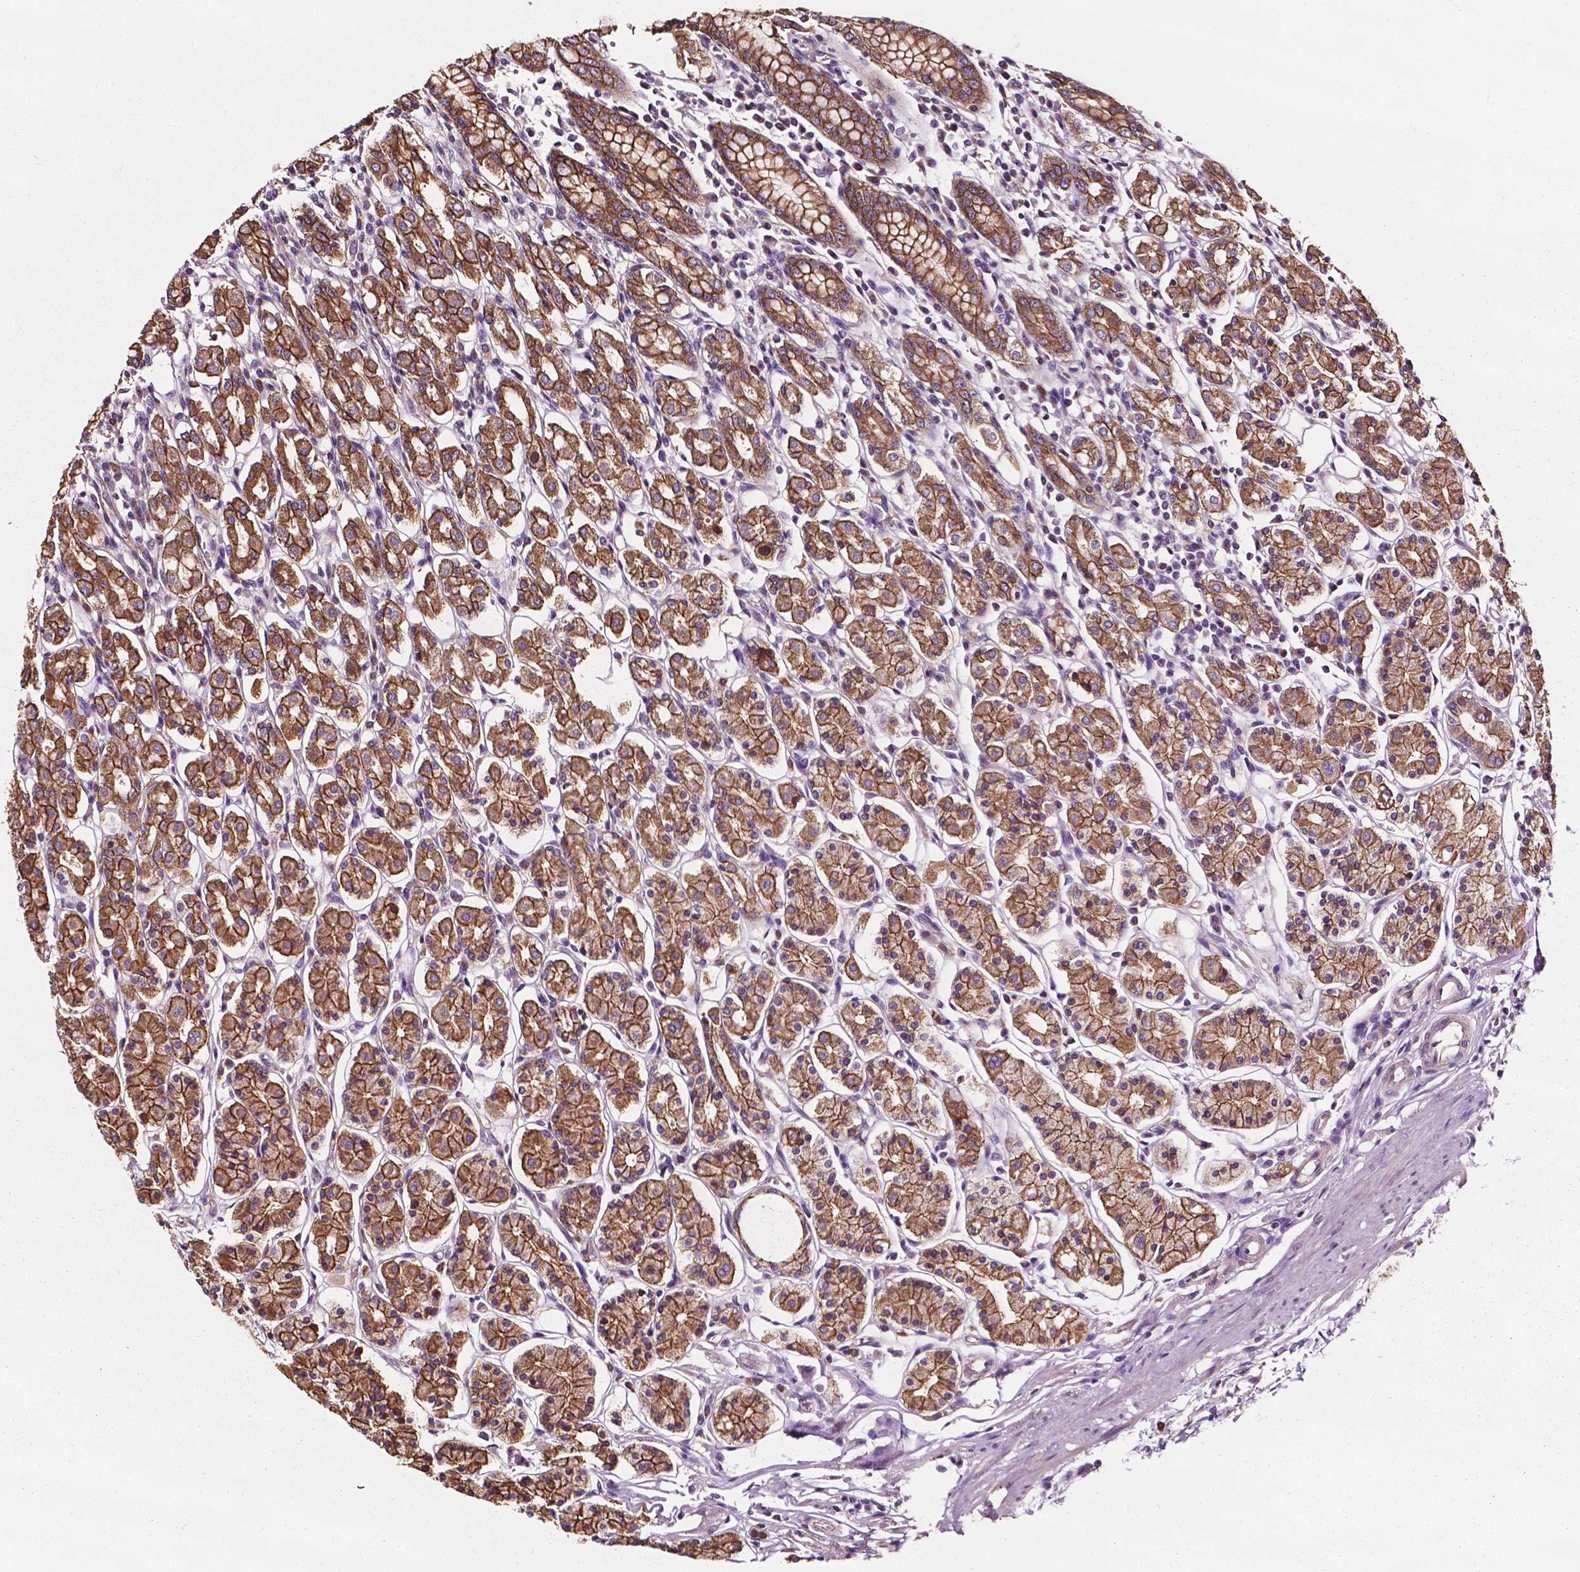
{"staining": {"intensity": "moderate", "quantity": ">75%", "location": "cytoplasmic/membranous"}, "tissue": "stomach", "cell_type": "Glandular cells", "image_type": "normal", "snomed": [{"axis": "morphology", "description": "Normal tissue, NOS"}, {"axis": "topography", "description": "Stomach, upper"}, {"axis": "topography", "description": "Stomach"}], "caption": "Immunohistochemistry (IHC) image of normal stomach: human stomach stained using immunohistochemistry (IHC) exhibits medium levels of moderate protein expression localized specifically in the cytoplasmic/membranous of glandular cells, appearing as a cytoplasmic/membranous brown color.", "gene": "ATG16L1", "patient": {"sex": "male", "age": 62}}